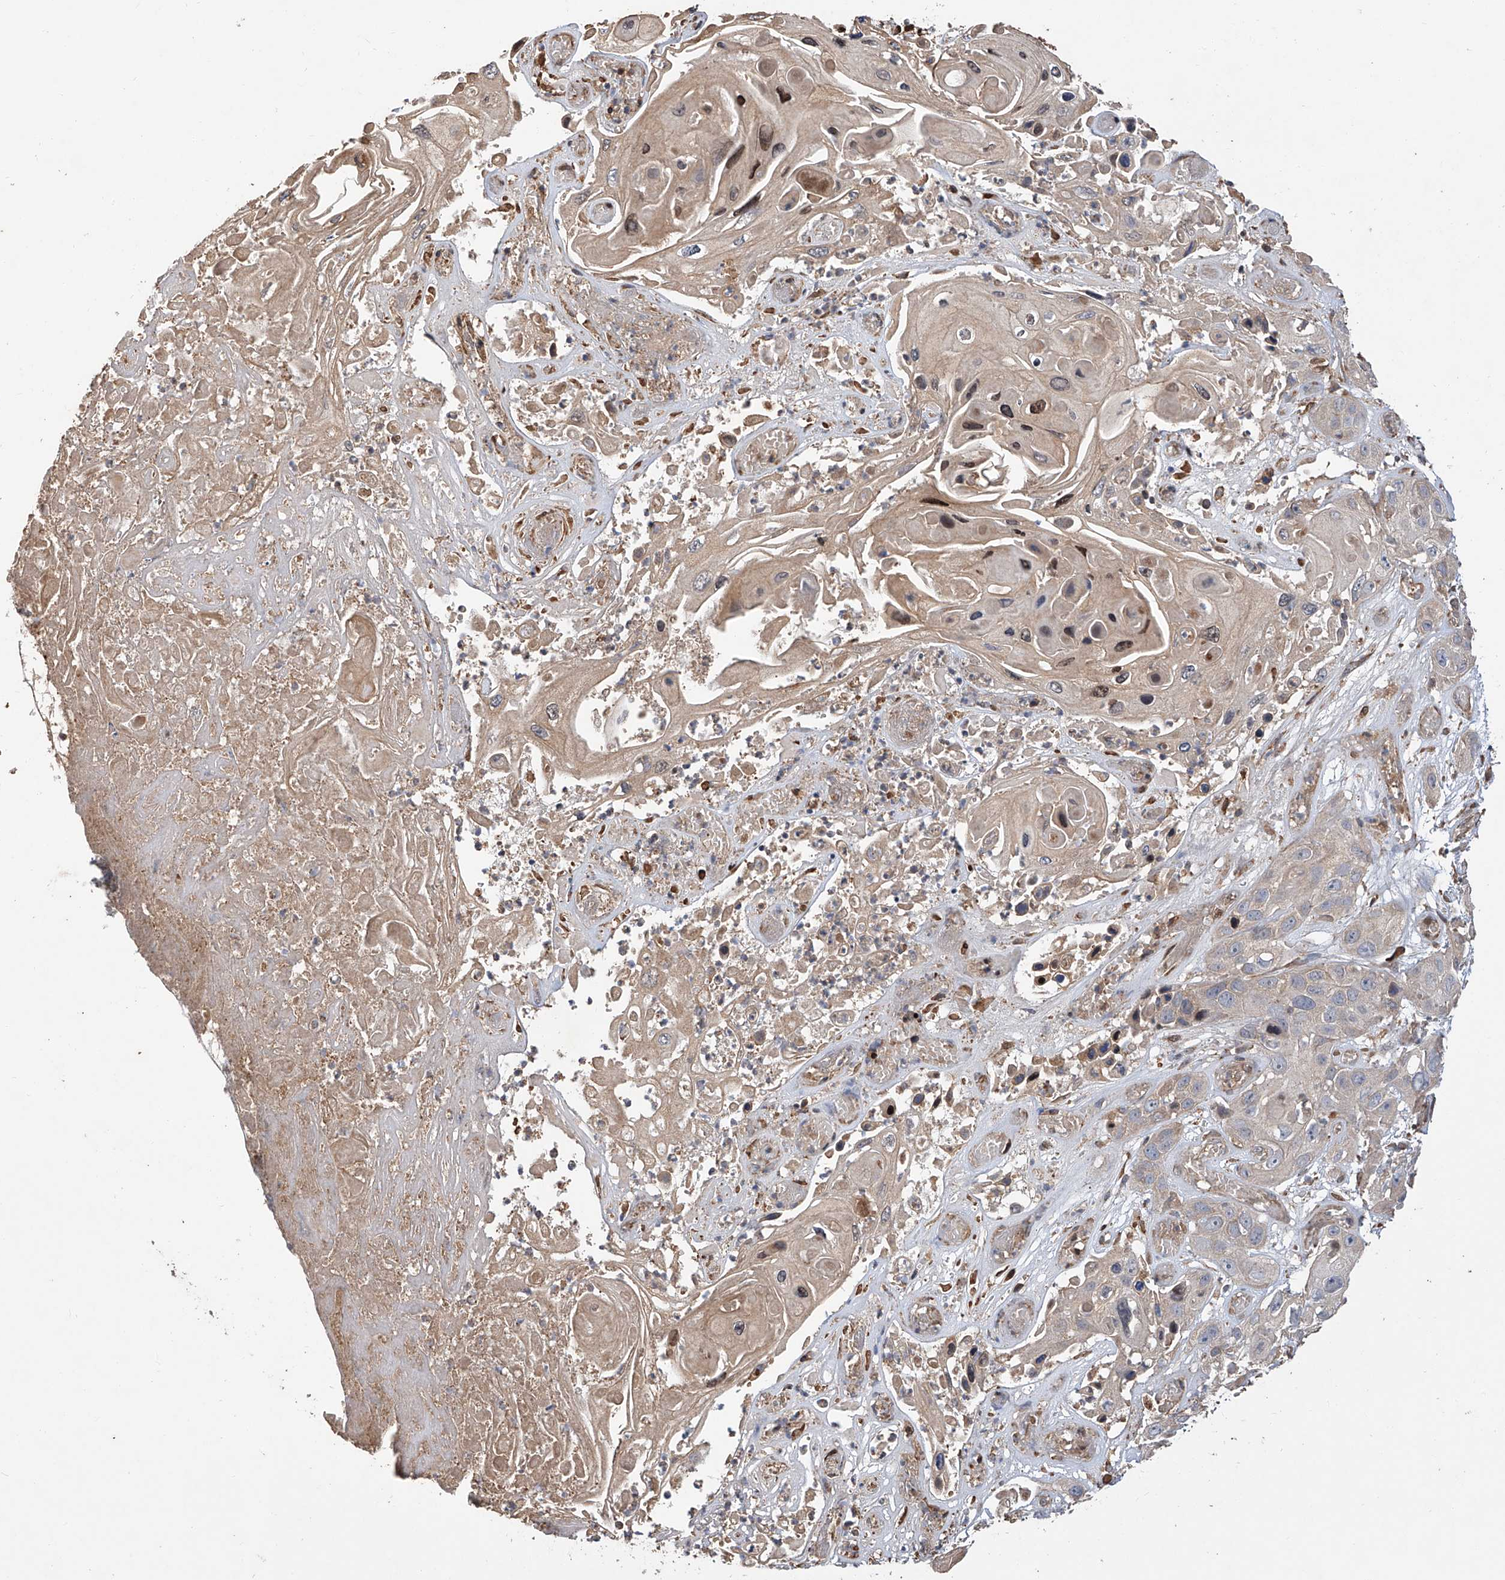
{"staining": {"intensity": "negative", "quantity": "none", "location": "none"}, "tissue": "skin cancer", "cell_type": "Tumor cells", "image_type": "cancer", "snomed": [{"axis": "morphology", "description": "Squamous cell carcinoma, NOS"}, {"axis": "topography", "description": "Skin"}], "caption": "This is an immunohistochemistry micrograph of human skin cancer (squamous cell carcinoma). There is no expression in tumor cells.", "gene": "RILPL2", "patient": {"sex": "male", "age": 55}}